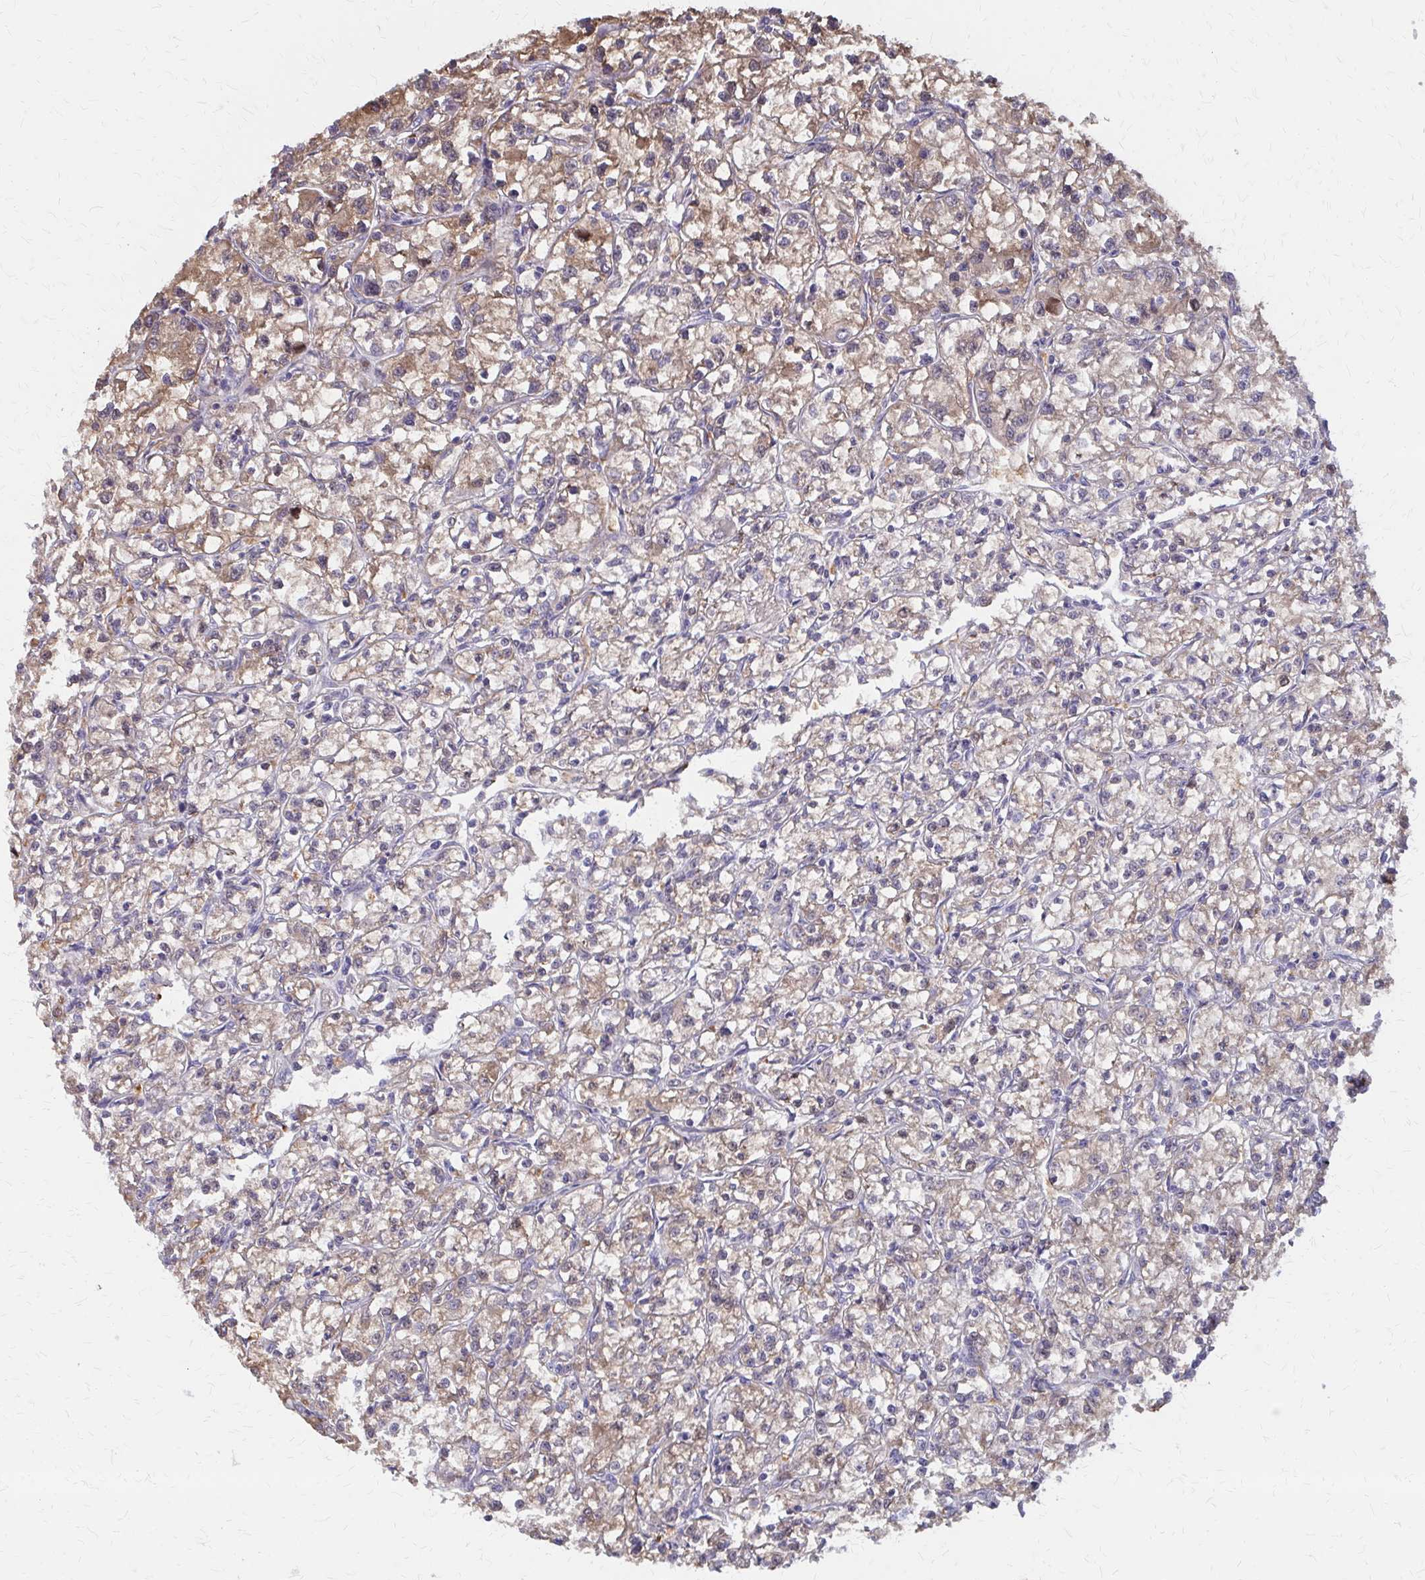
{"staining": {"intensity": "weak", "quantity": "25%-75%", "location": "cytoplasmic/membranous"}, "tissue": "renal cancer", "cell_type": "Tumor cells", "image_type": "cancer", "snomed": [{"axis": "morphology", "description": "Adenocarcinoma, NOS"}, {"axis": "topography", "description": "Kidney"}], "caption": "Renal cancer tissue shows weak cytoplasmic/membranous expression in approximately 25%-75% of tumor cells, visualized by immunohistochemistry. (DAB = brown stain, brightfield microscopy at high magnification).", "gene": "IFI44L", "patient": {"sex": "female", "age": 59}}